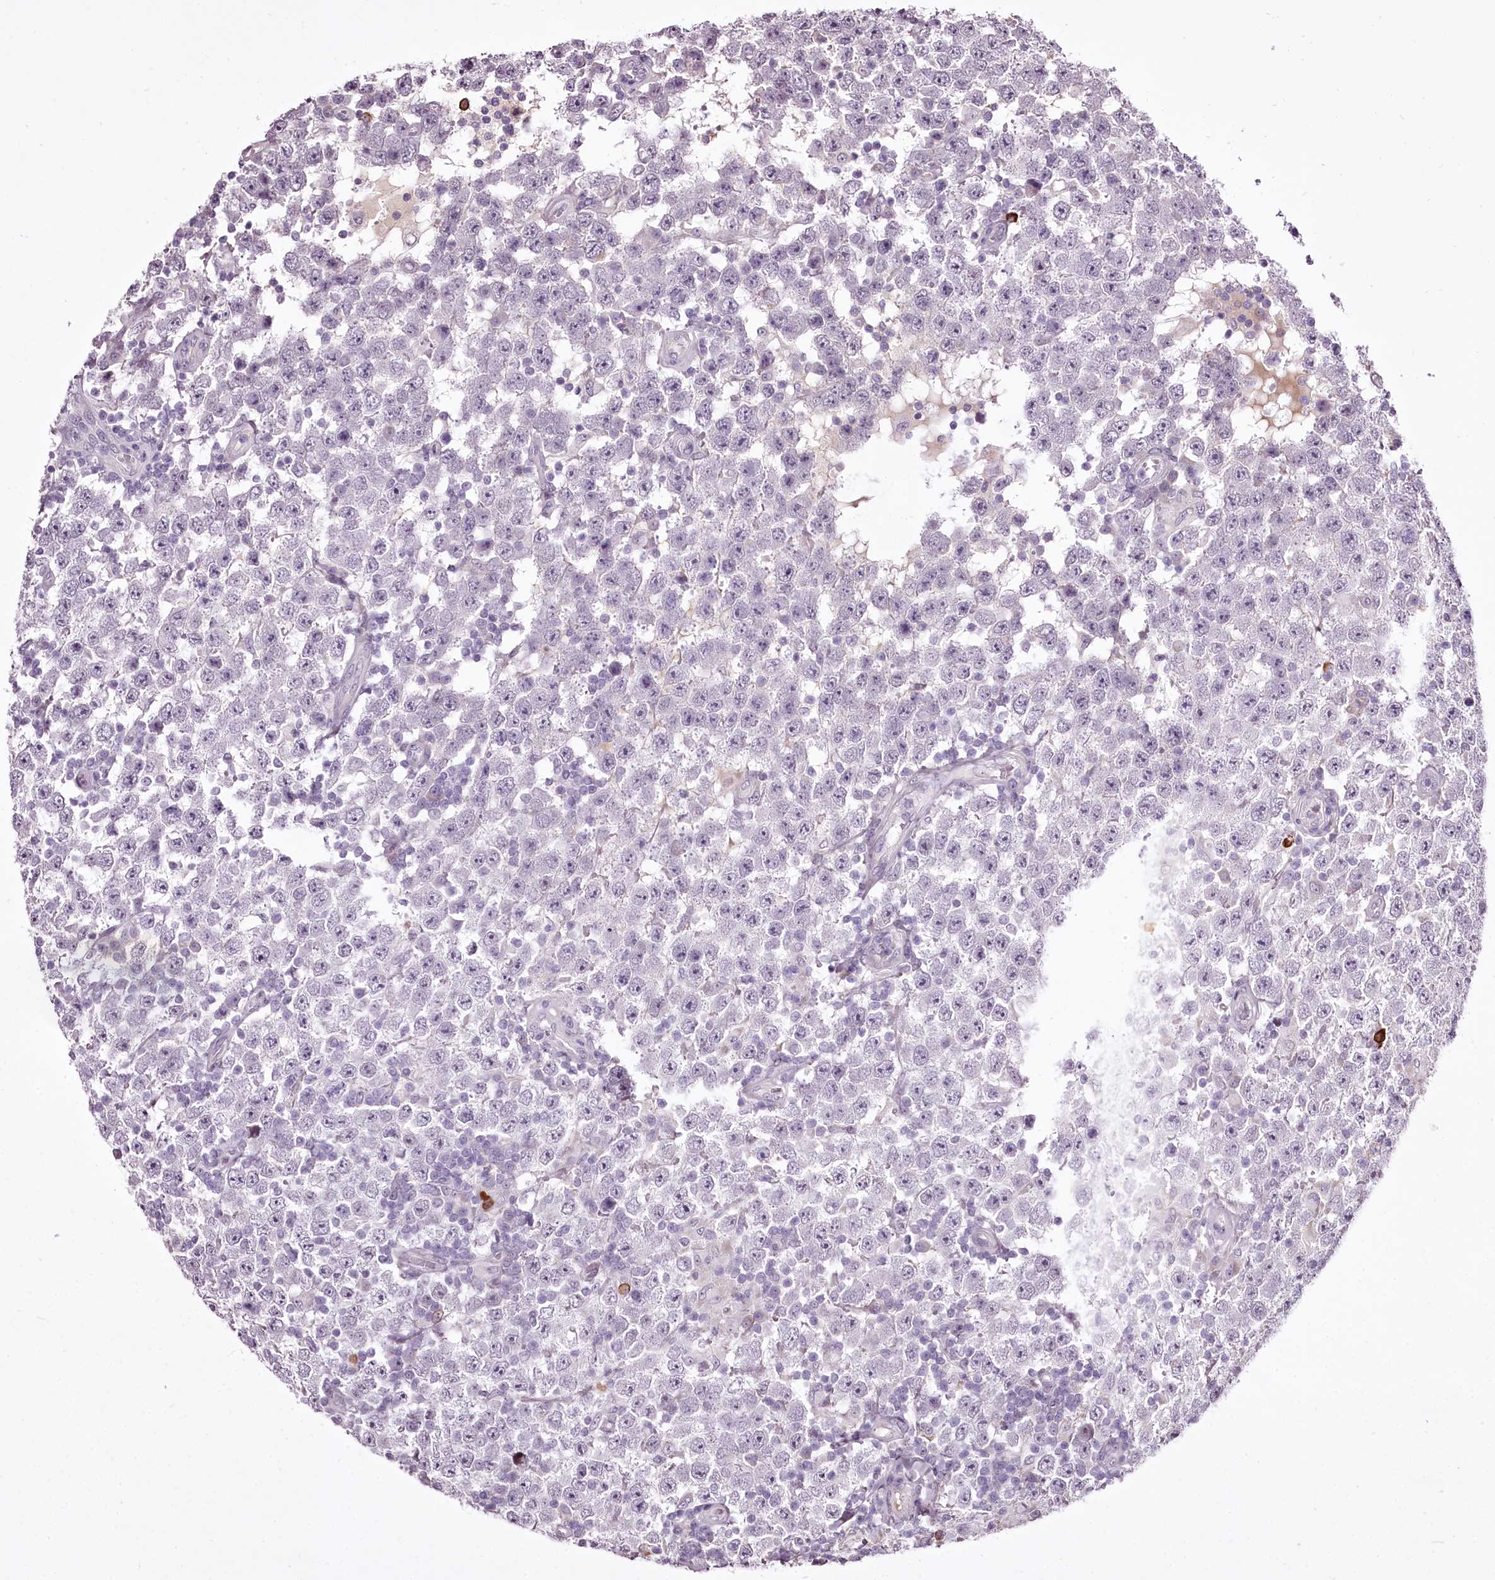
{"staining": {"intensity": "negative", "quantity": "none", "location": "none"}, "tissue": "testis cancer", "cell_type": "Tumor cells", "image_type": "cancer", "snomed": [{"axis": "morphology", "description": "Normal tissue, NOS"}, {"axis": "morphology", "description": "Urothelial carcinoma, High grade"}, {"axis": "morphology", "description": "Seminoma, NOS"}, {"axis": "morphology", "description": "Carcinoma, Embryonal, NOS"}, {"axis": "topography", "description": "Urinary bladder"}, {"axis": "topography", "description": "Testis"}], "caption": "Testis cancer (urothelial carcinoma (high-grade)) was stained to show a protein in brown. There is no significant staining in tumor cells. The staining was performed using DAB (3,3'-diaminobenzidine) to visualize the protein expression in brown, while the nuclei were stained in blue with hematoxylin (Magnification: 20x).", "gene": "C1orf56", "patient": {"sex": "male", "age": 41}}